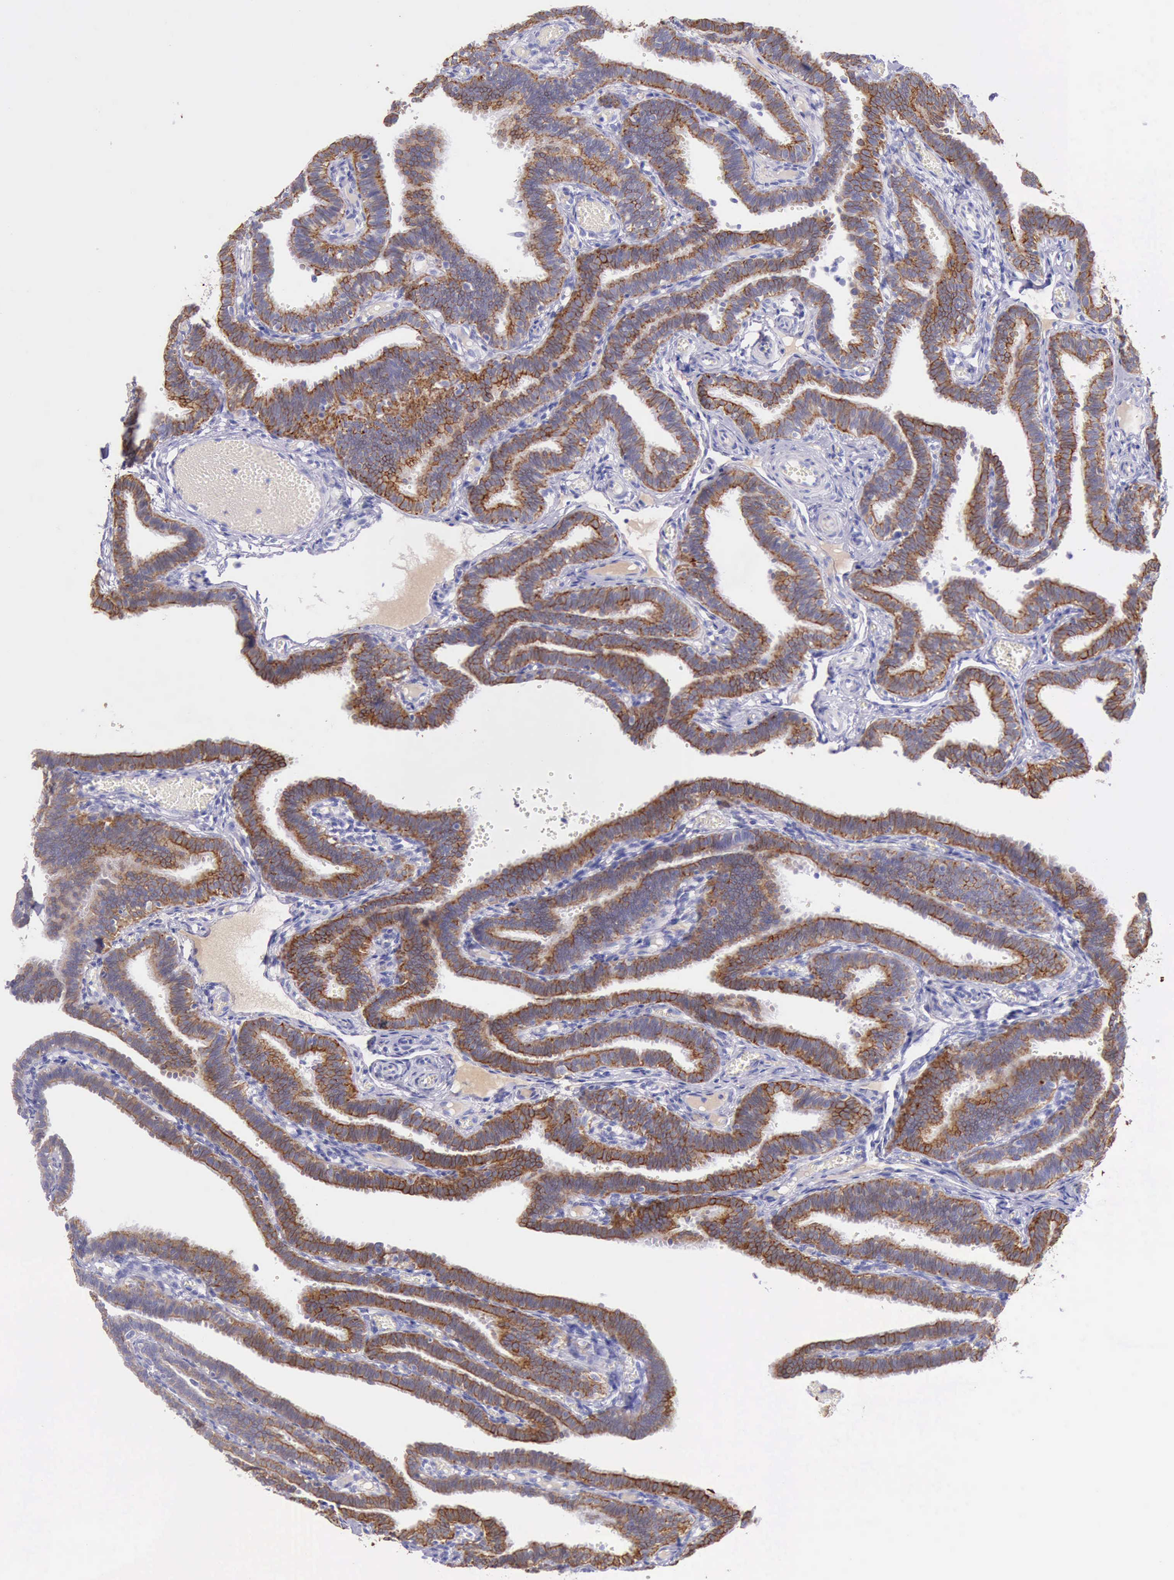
{"staining": {"intensity": "moderate", "quantity": ">75%", "location": "cytoplasmic/membranous"}, "tissue": "fallopian tube", "cell_type": "Glandular cells", "image_type": "normal", "snomed": [{"axis": "morphology", "description": "Normal tissue, NOS"}, {"axis": "topography", "description": "Fallopian tube"}], "caption": "Protein staining of normal fallopian tube displays moderate cytoplasmic/membranous positivity in about >75% of glandular cells. The protein is shown in brown color, while the nuclei are stained blue.", "gene": "KRT8", "patient": {"sex": "female", "age": 29}}